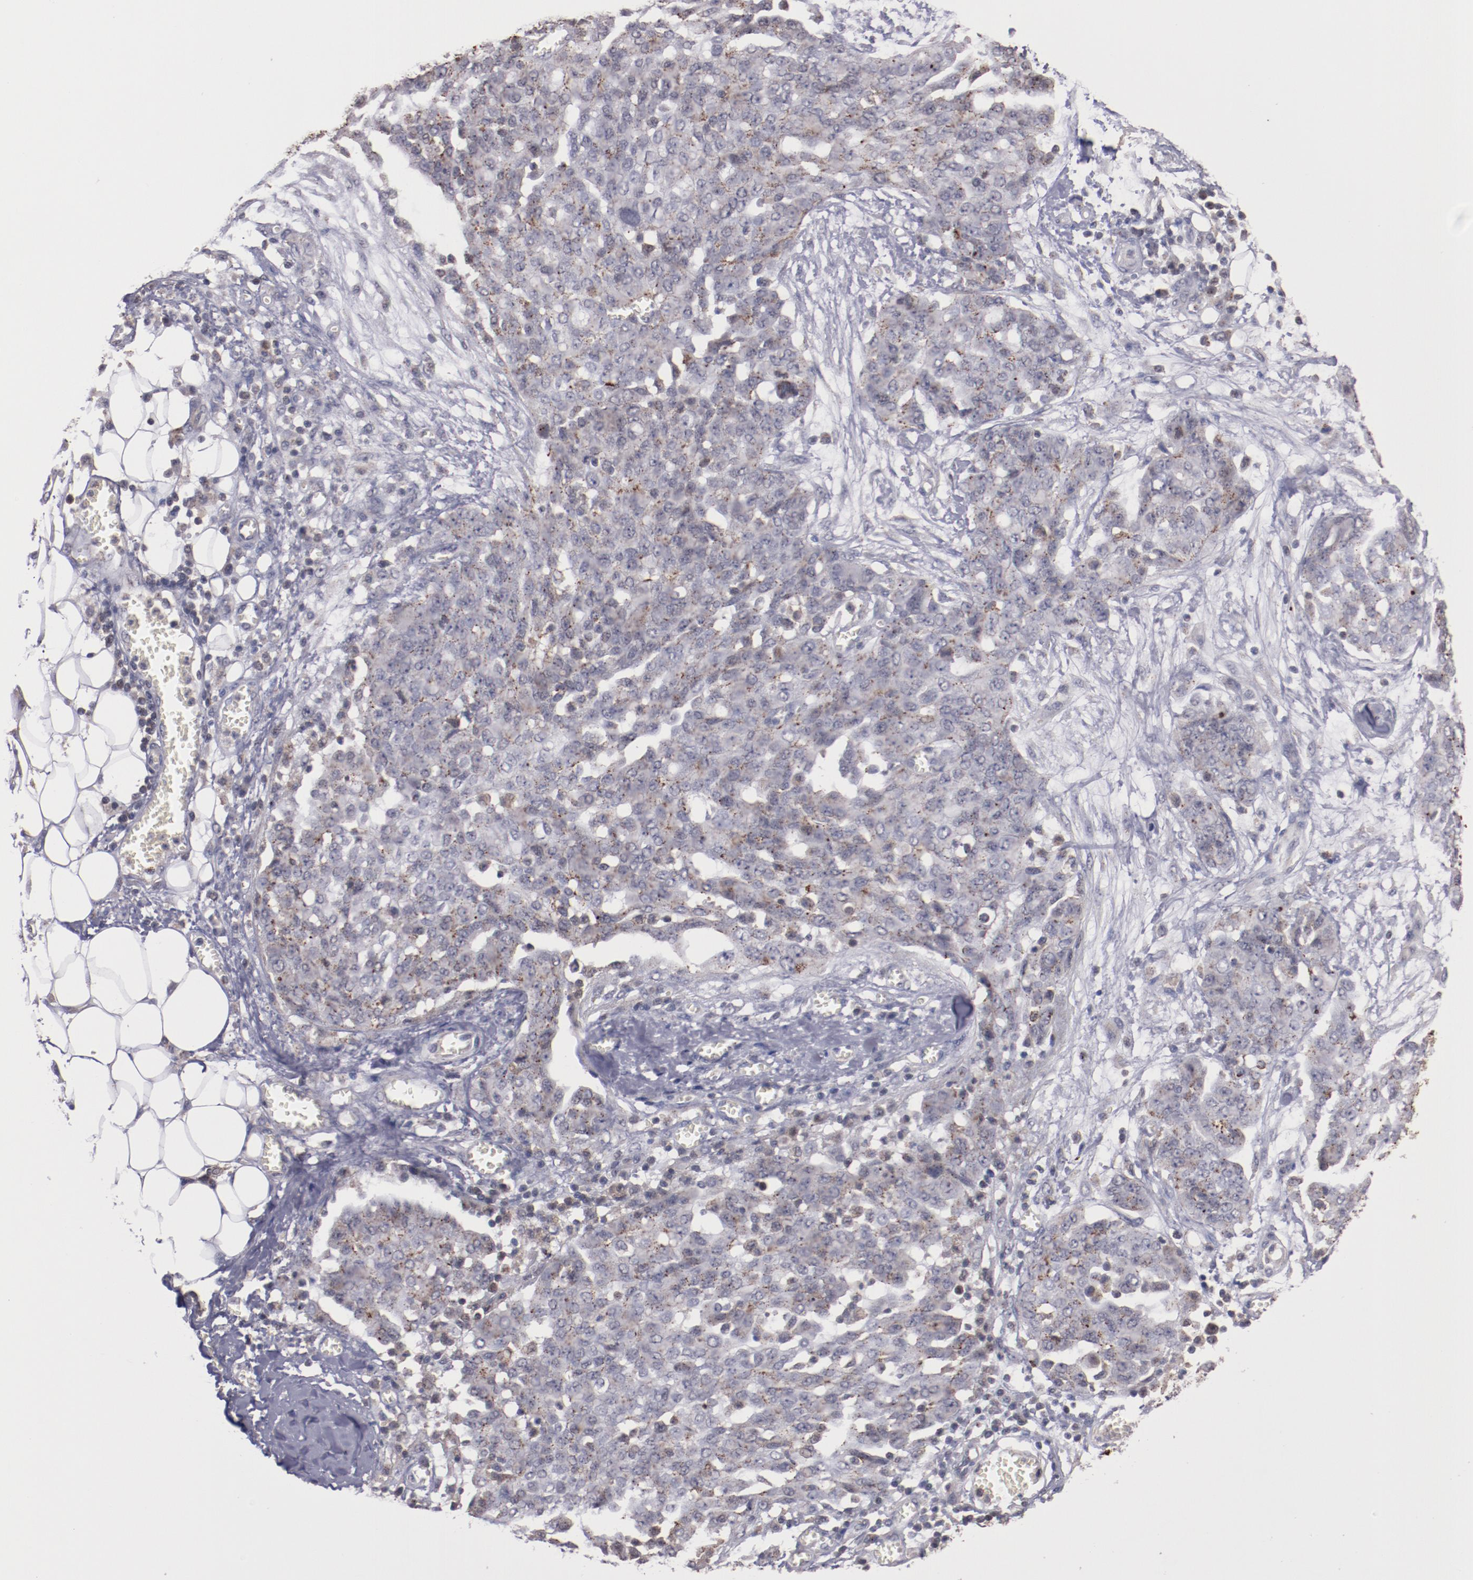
{"staining": {"intensity": "weak", "quantity": "25%-75%", "location": "cytoplasmic/membranous"}, "tissue": "ovarian cancer", "cell_type": "Tumor cells", "image_type": "cancer", "snomed": [{"axis": "morphology", "description": "Cystadenocarcinoma, serous, NOS"}, {"axis": "topography", "description": "Soft tissue"}, {"axis": "topography", "description": "Ovary"}], "caption": "Protein staining reveals weak cytoplasmic/membranous positivity in about 25%-75% of tumor cells in ovarian cancer (serous cystadenocarcinoma).", "gene": "SYP", "patient": {"sex": "female", "age": 57}}